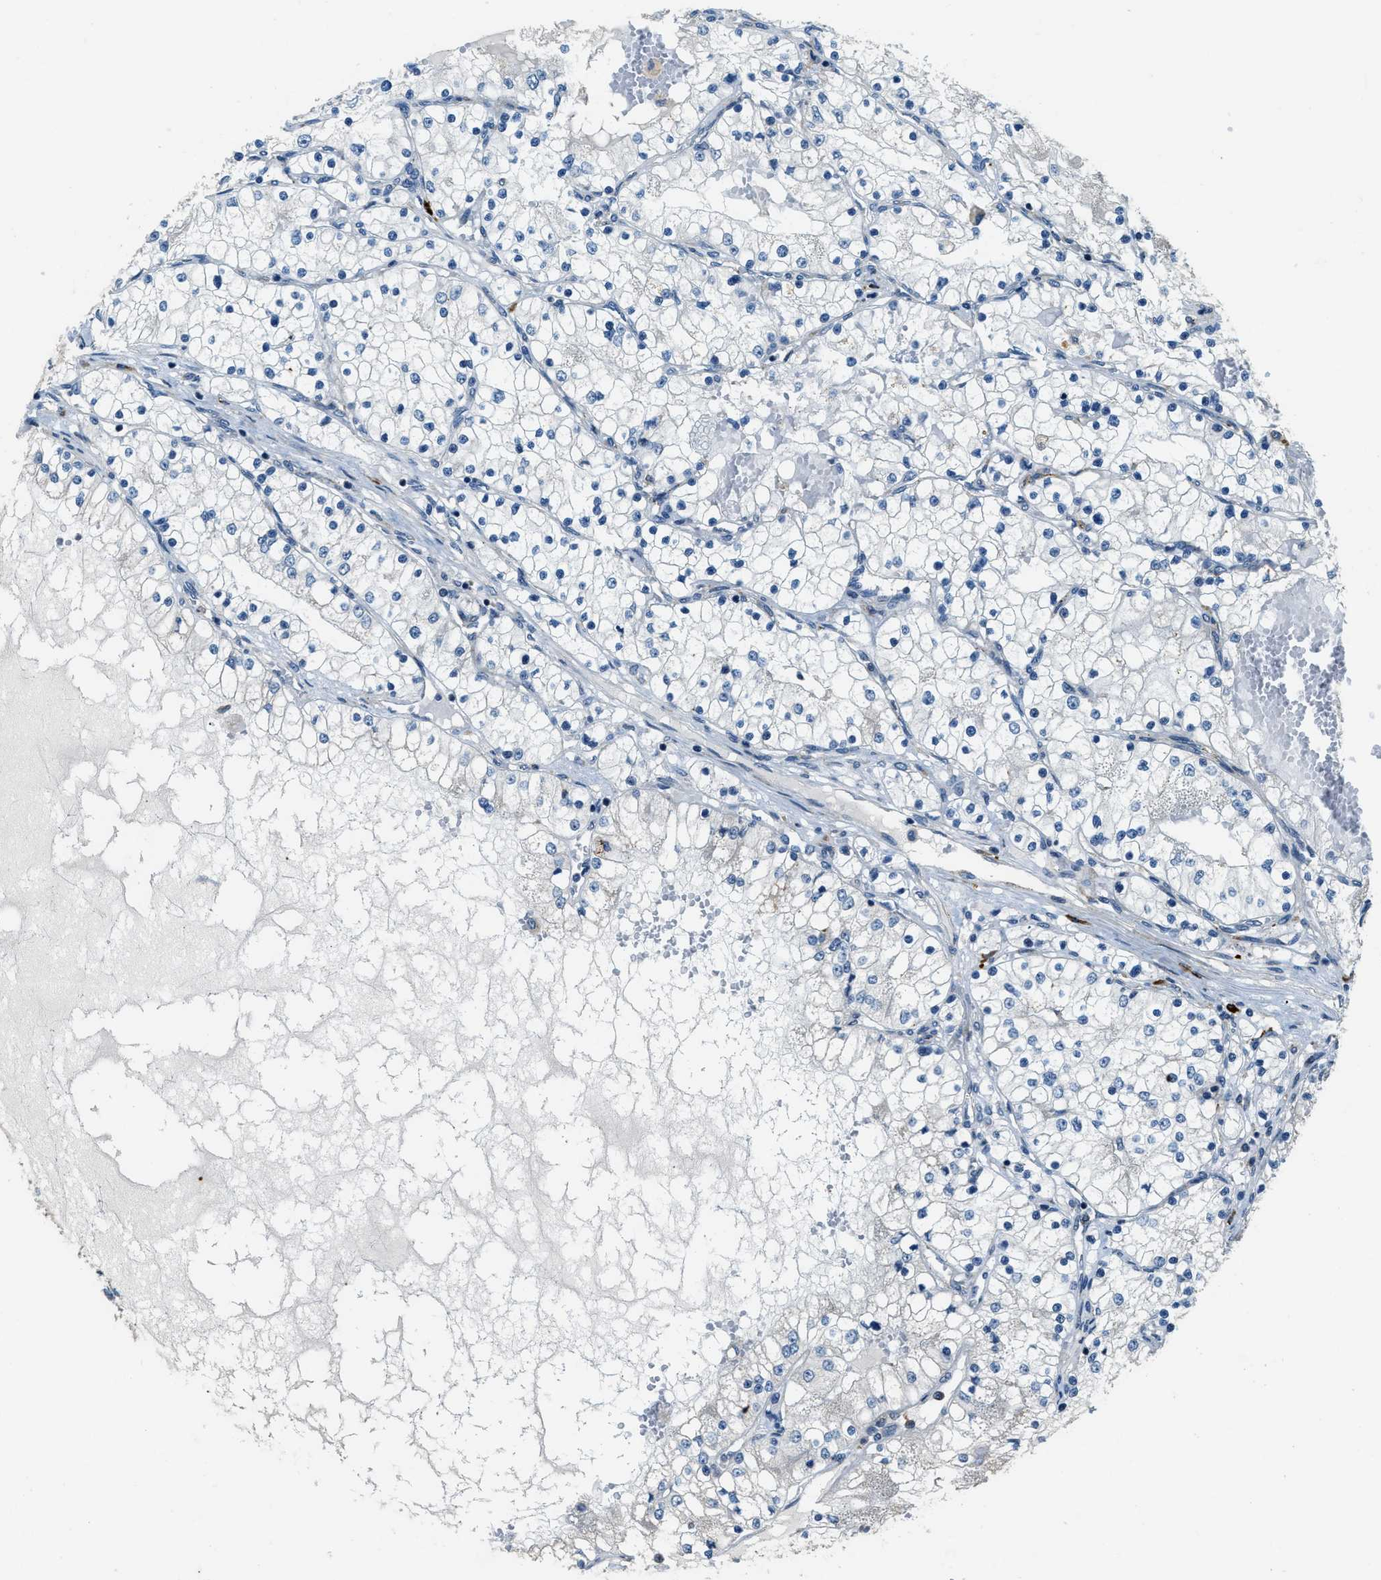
{"staining": {"intensity": "negative", "quantity": "none", "location": "none"}, "tissue": "renal cancer", "cell_type": "Tumor cells", "image_type": "cancer", "snomed": [{"axis": "morphology", "description": "Adenocarcinoma, NOS"}, {"axis": "topography", "description": "Kidney"}], "caption": "Micrograph shows no significant protein staining in tumor cells of renal cancer.", "gene": "HERC2", "patient": {"sex": "male", "age": 68}}